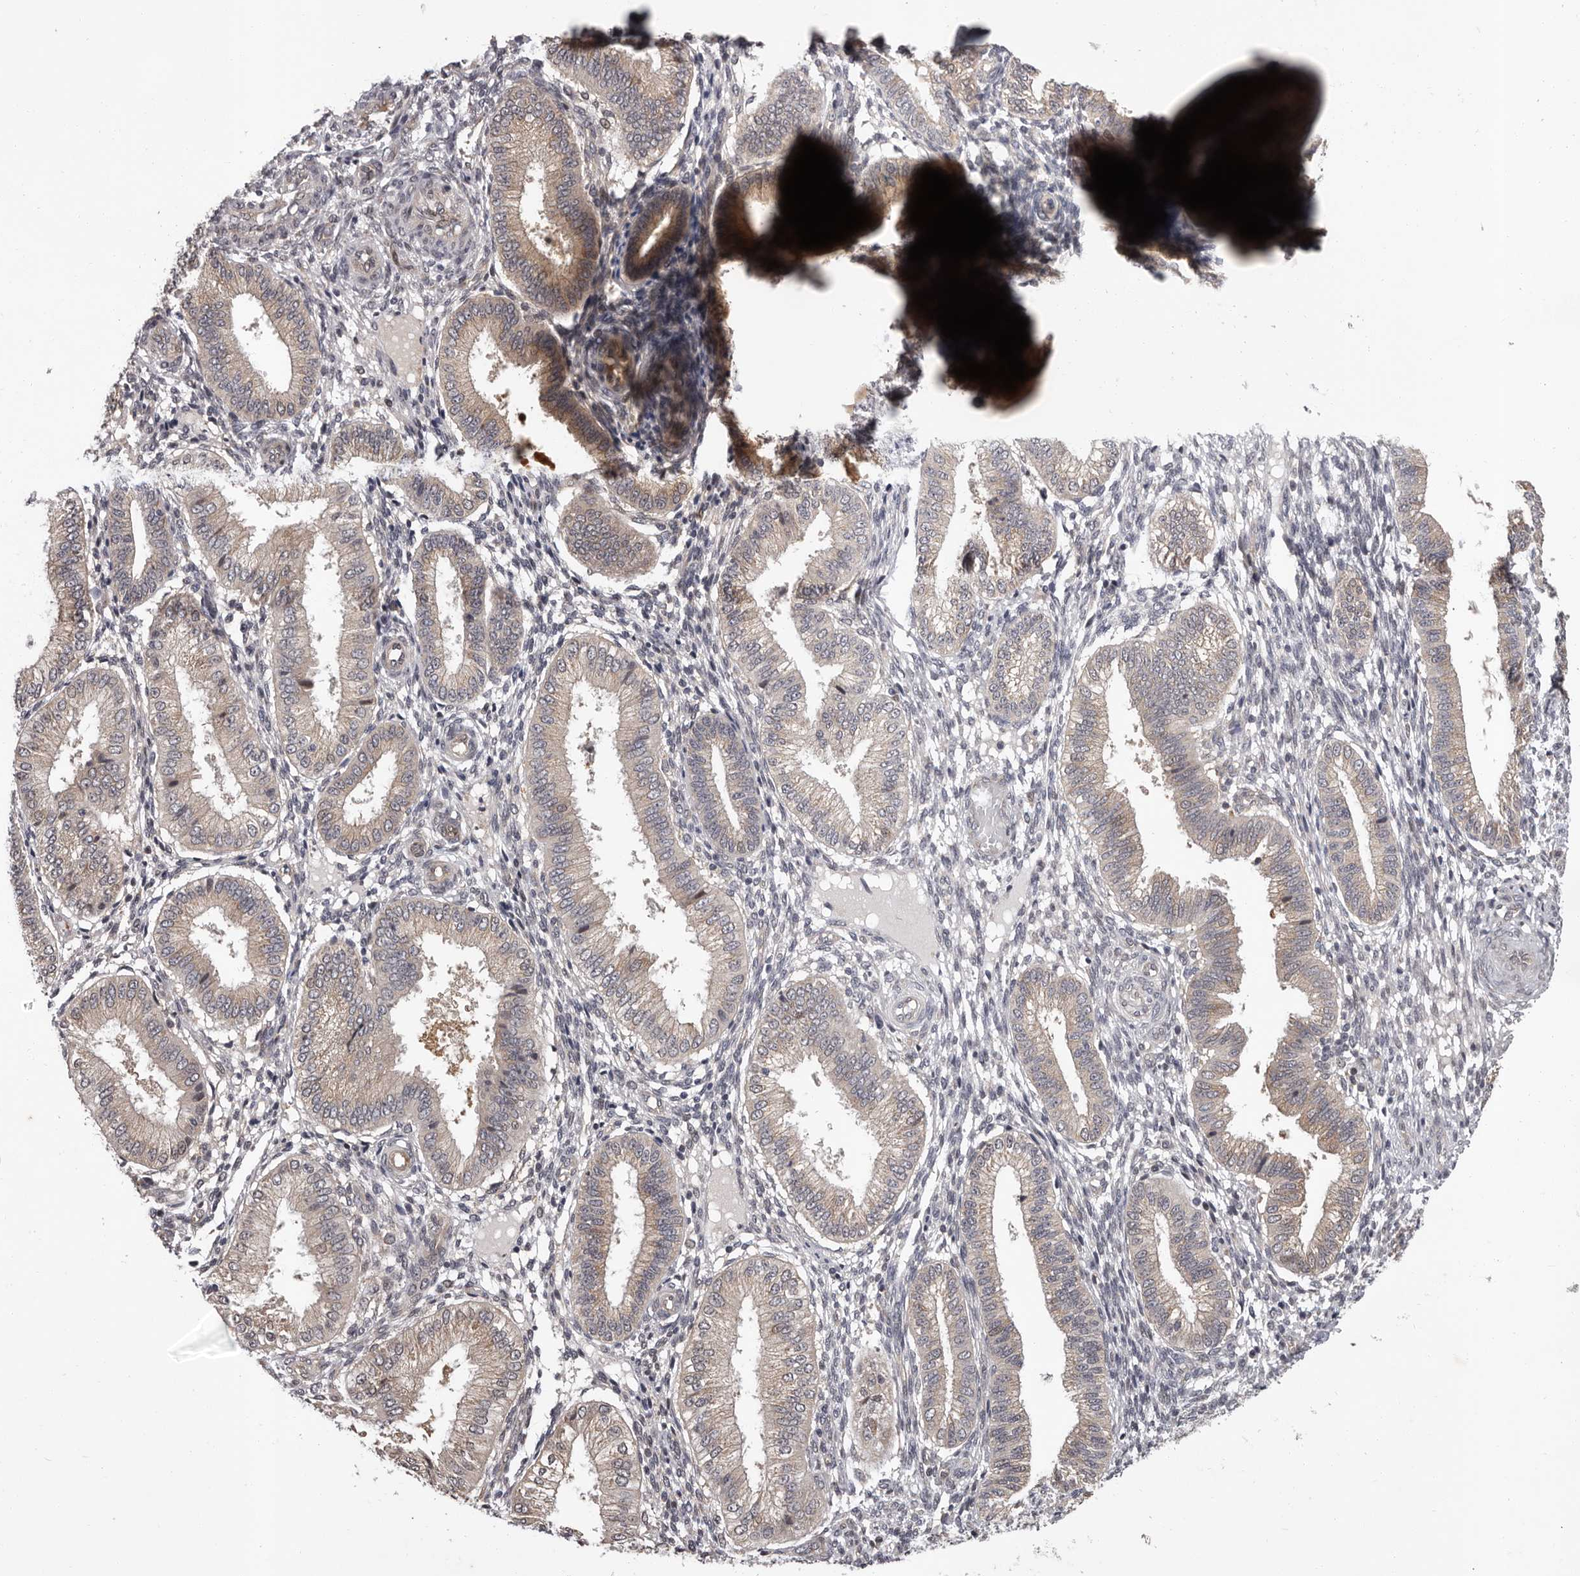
{"staining": {"intensity": "weak", "quantity": "<25%", "location": "cytoplasmic/membranous,nuclear"}, "tissue": "endometrium", "cell_type": "Cells in endometrial stroma", "image_type": "normal", "snomed": [{"axis": "morphology", "description": "Normal tissue, NOS"}, {"axis": "topography", "description": "Endometrium"}], "caption": "Immunohistochemistry (IHC) photomicrograph of unremarkable endometrium stained for a protein (brown), which exhibits no expression in cells in endometrial stroma.", "gene": "MED8", "patient": {"sex": "female", "age": 39}}